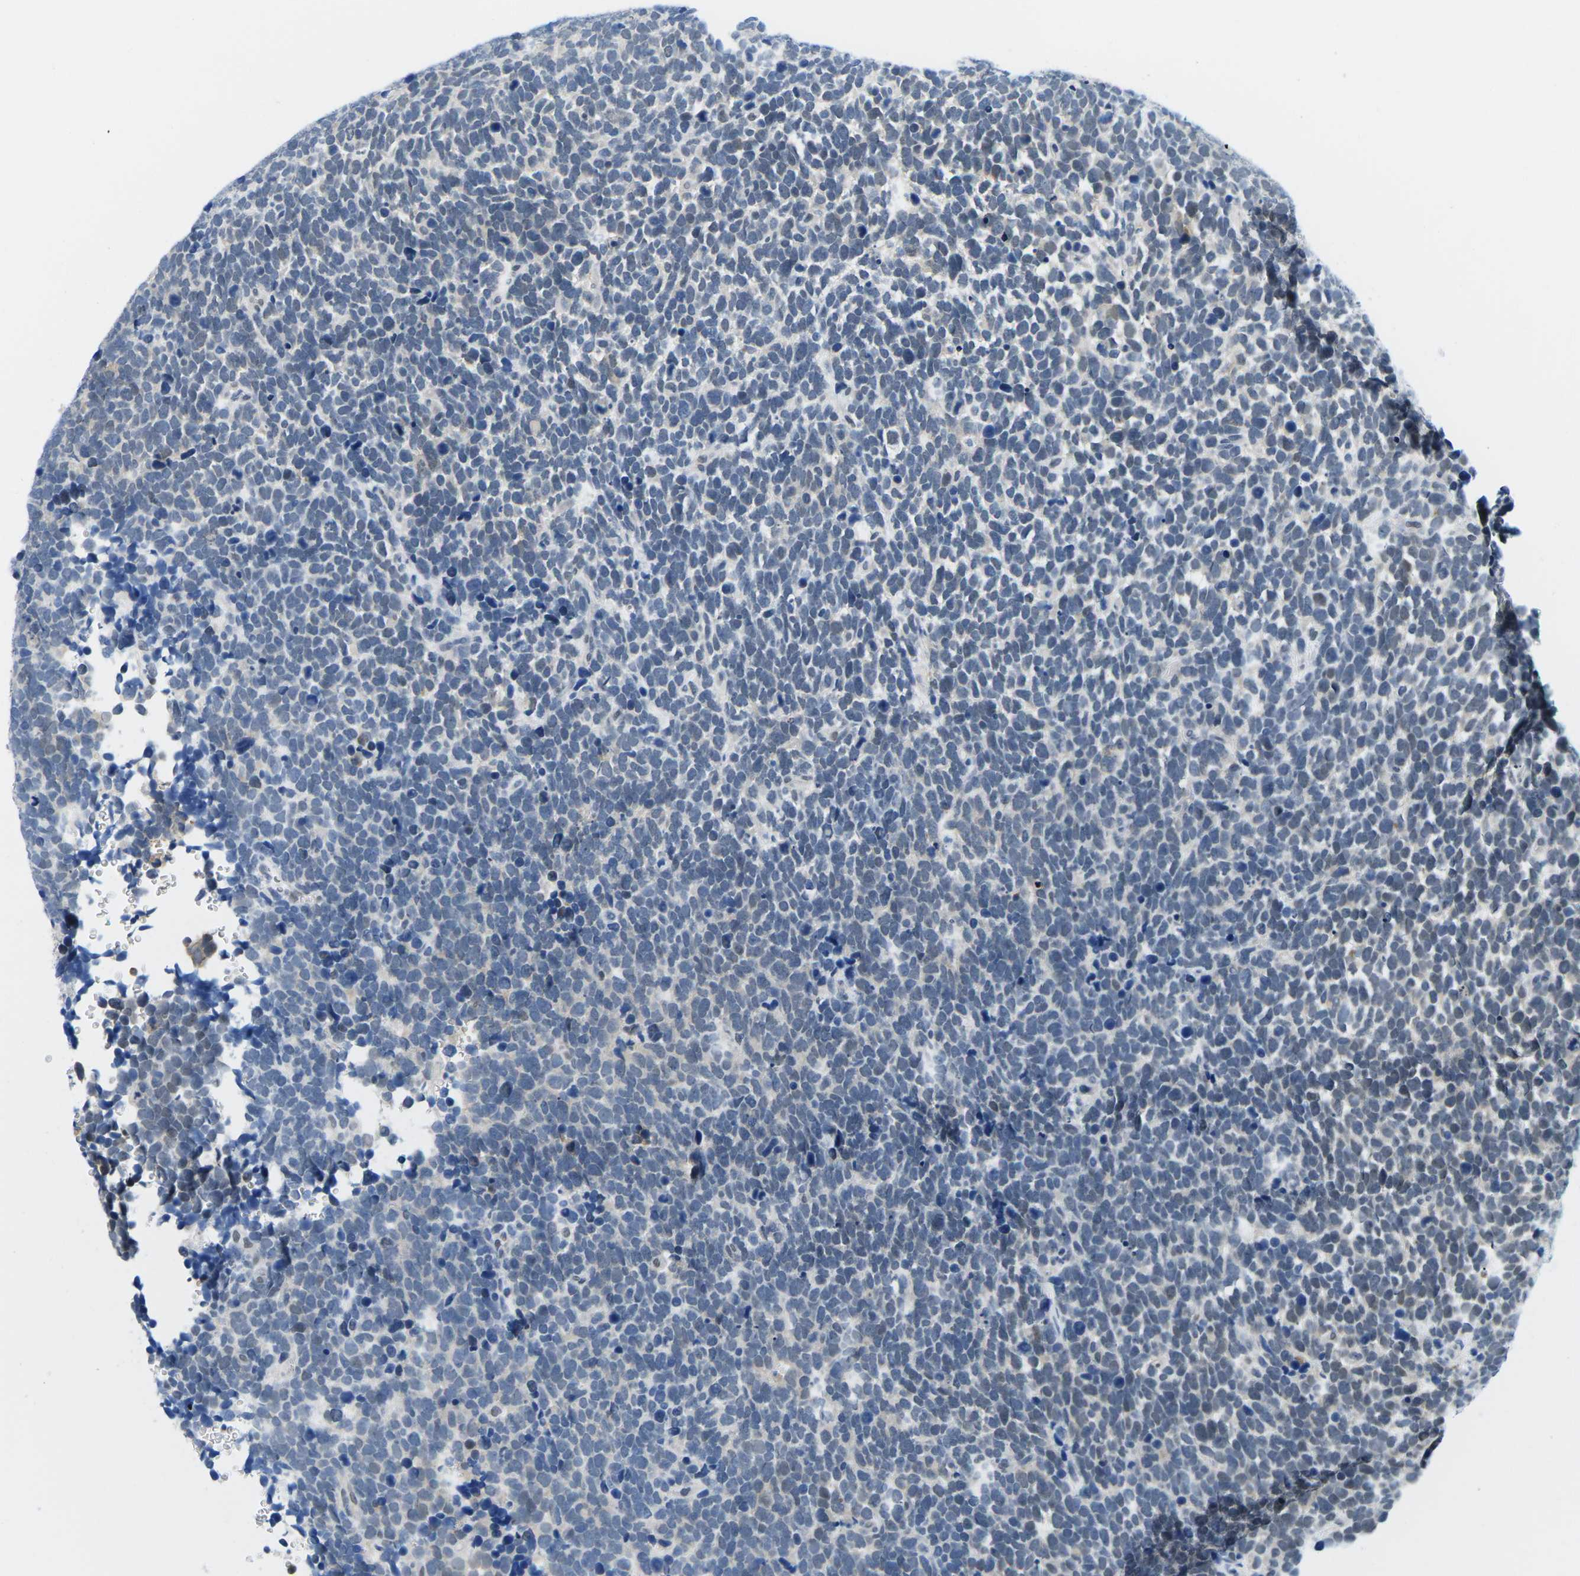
{"staining": {"intensity": "moderate", "quantity": "<25%", "location": "nuclear"}, "tissue": "urothelial cancer", "cell_type": "Tumor cells", "image_type": "cancer", "snomed": [{"axis": "morphology", "description": "Urothelial carcinoma, High grade"}, {"axis": "topography", "description": "Urinary bladder"}], "caption": "Protein analysis of urothelial carcinoma (high-grade) tissue reveals moderate nuclear expression in approximately <25% of tumor cells. (Brightfield microscopy of DAB IHC at high magnification).", "gene": "UBA7", "patient": {"sex": "female", "age": 82}}